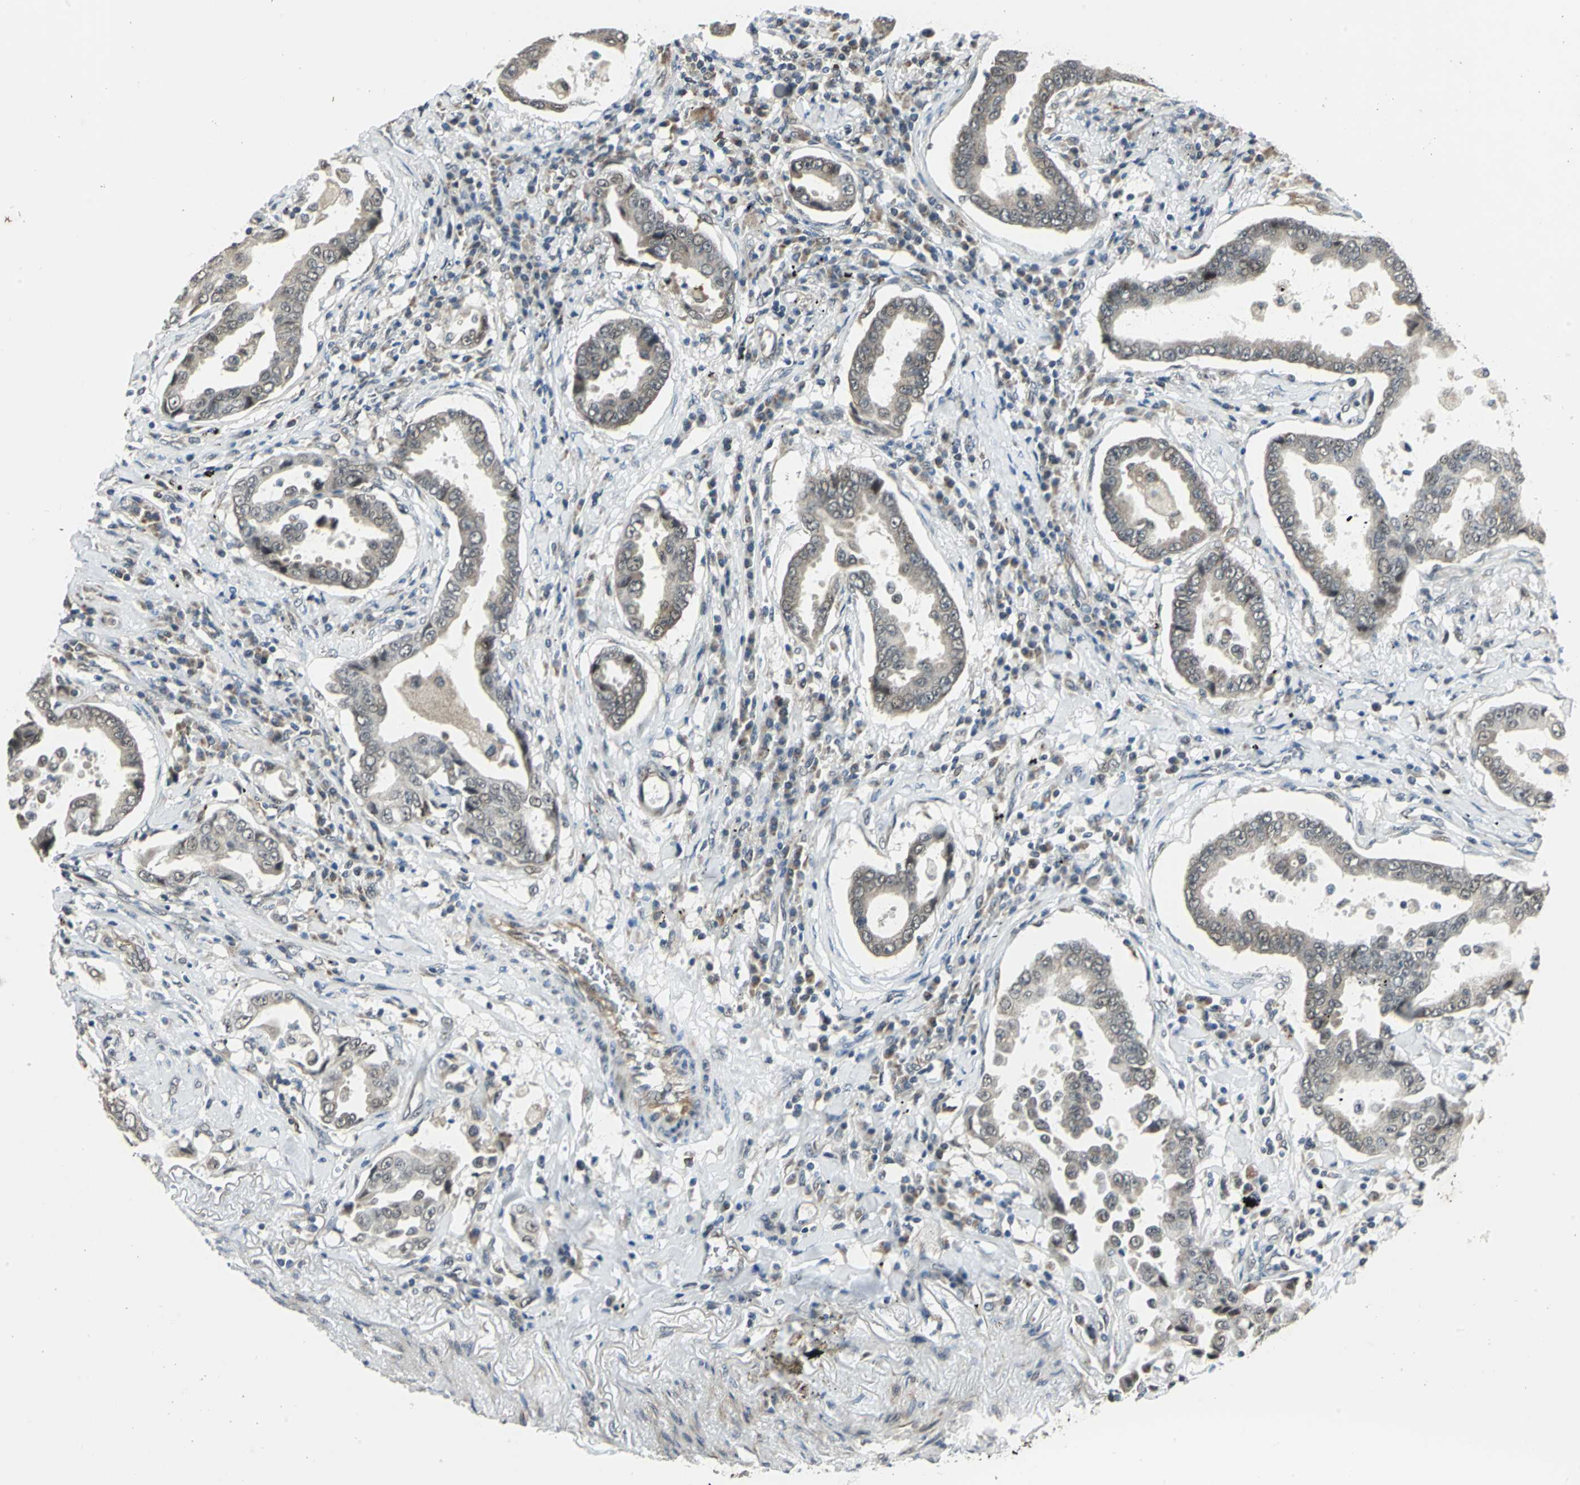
{"staining": {"intensity": "weak", "quantity": "25%-75%", "location": "cytoplasmic/membranous"}, "tissue": "lung cancer", "cell_type": "Tumor cells", "image_type": "cancer", "snomed": [{"axis": "morphology", "description": "Normal tissue, NOS"}, {"axis": "morphology", "description": "Inflammation, NOS"}, {"axis": "morphology", "description": "Adenocarcinoma, NOS"}, {"axis": "topography", "description": "Lung"}], "caption": "This photomicrograph displays IHC staining of human lung cancer (adenocarcinoma), with low weak cytoplasmic/membranous positivity in approximately 25%-75% of tumor cells.", "gene": "PLAGL2", "patient": {"sex": "female", "age": 64}}